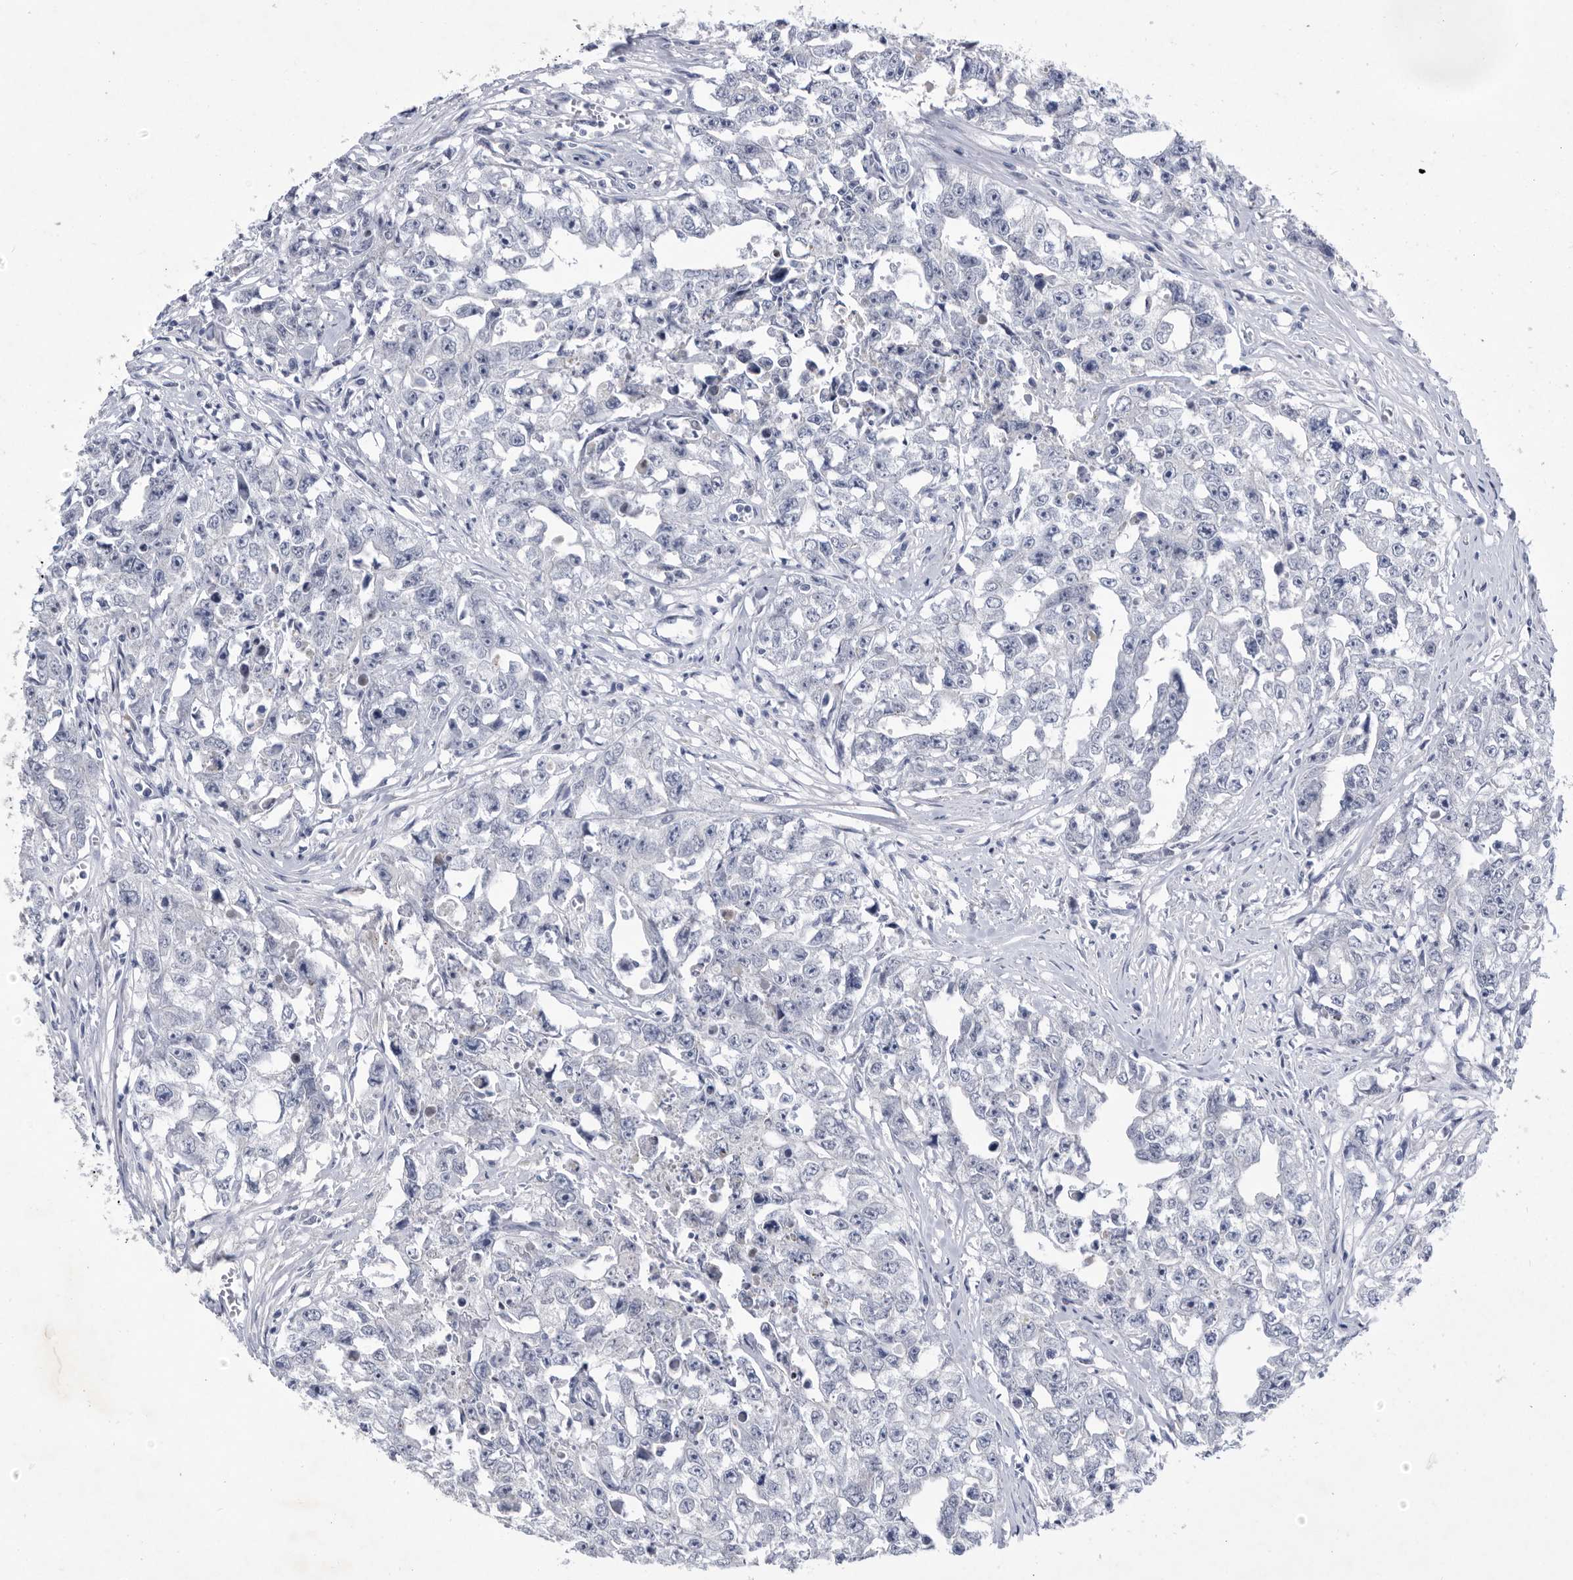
{"staining": {"intensity": "negative", "quantity": "none", "location": "none"}, "tissue": "testis cancer", "cell_type": "Tumor cells", "image_type": "cancer", "snomed": [{"axis": "morphology", "description": "Seminoma, NOS"}, {"axis": "morphology", "description": "Carcinoma, Embryonal, NOS"}, {"axis": "topography", "description": "Testis"}], "caption": "An immunohistochemistry photomicrograph of testis seminoma is shown. There is no staining in tumor cells of testis seminoma. (DAB immunohistochemistry (IHC) visualized using brightfield microscopy, high magnification).", "gene": "BTBD6", "patient": {"sex": "male", "age": 43}}